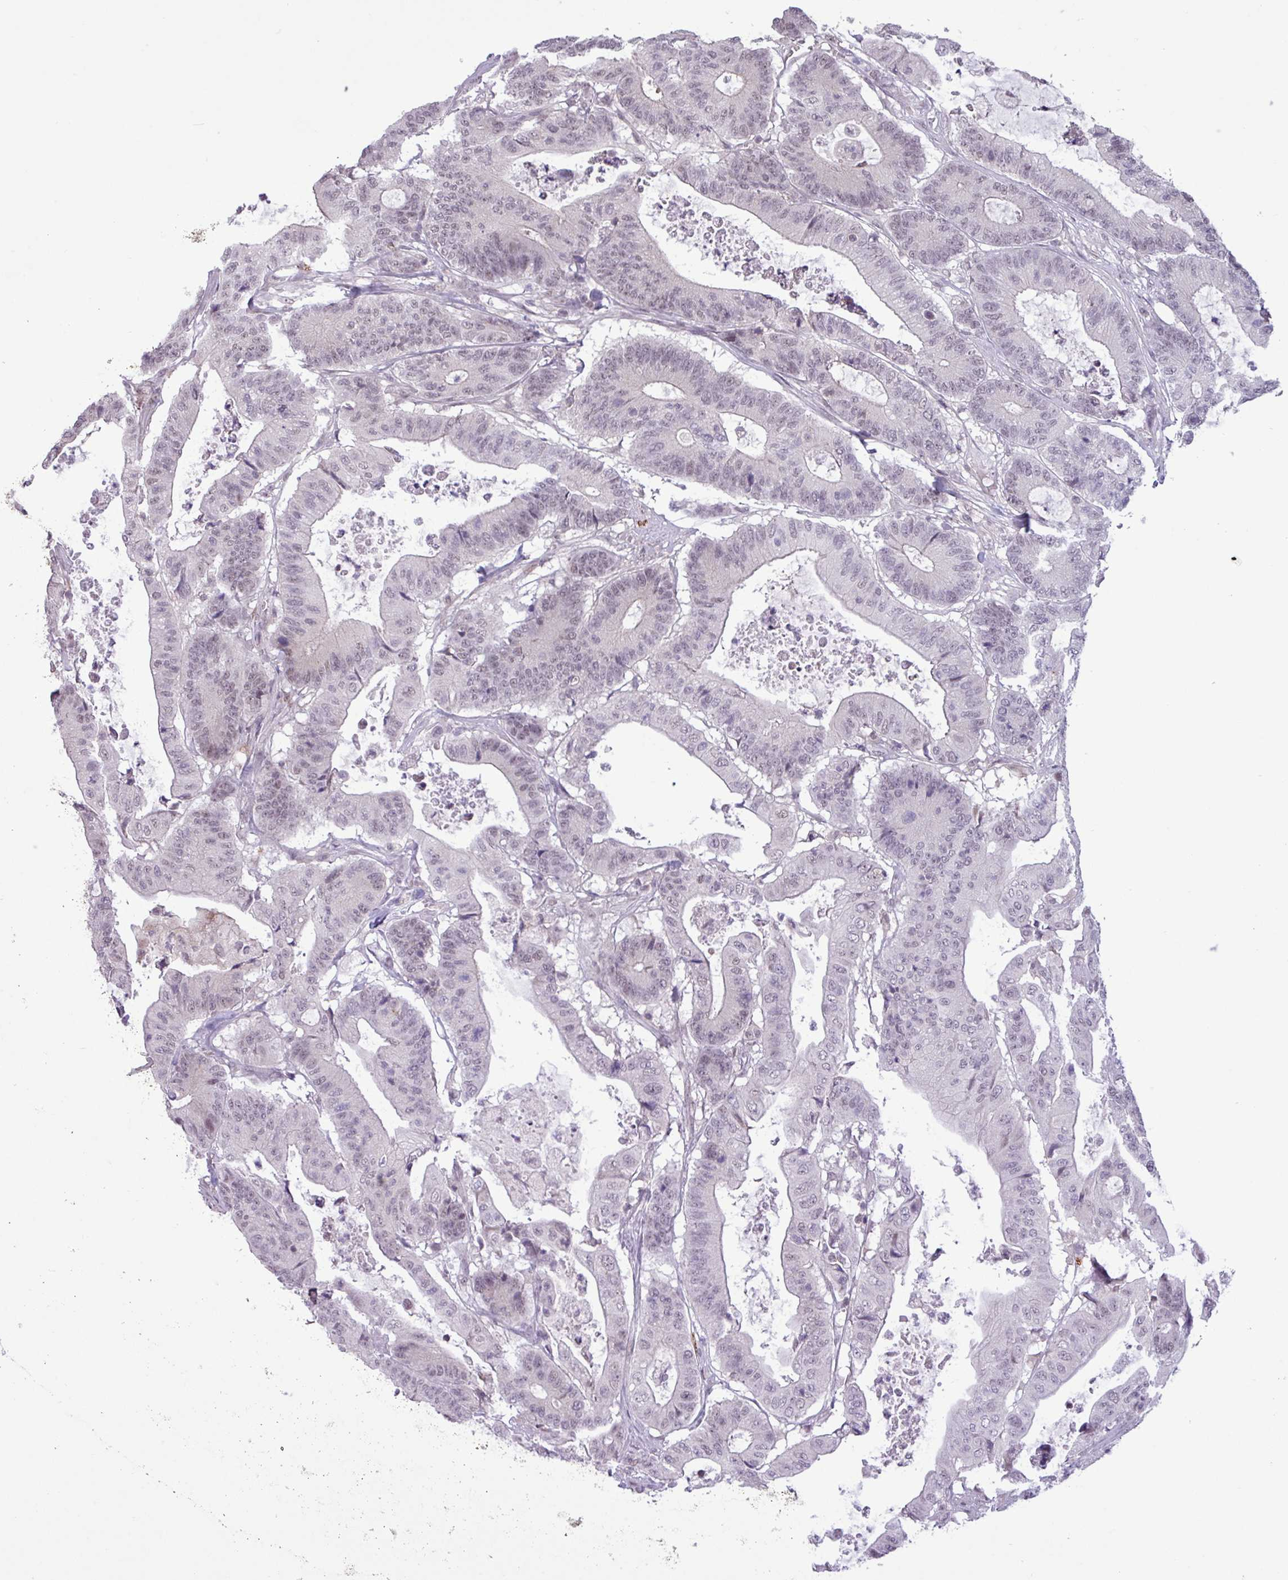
{"staining": {"intensity": "weak", "quantity": "25%-75%", "location": "nuclear"}, "tissue": "colorectal cancer", "cell_type": "Tumor cells", "image_type": "cancer", "snomed": [{"axis": "morphology", "description": "Adenocarcinoma, NOS"}, {"axis": "topography", "description": "Colon"}], "caption": "This photomicrograph demonstrates immunohistochemistry staining of colorectal adenocarcinoma, with low weak nuclear staining in approximately 25%-75% of tumor cells.", "gene": "NOTCH2", "patient": {"sex": "female", "age": 84}}